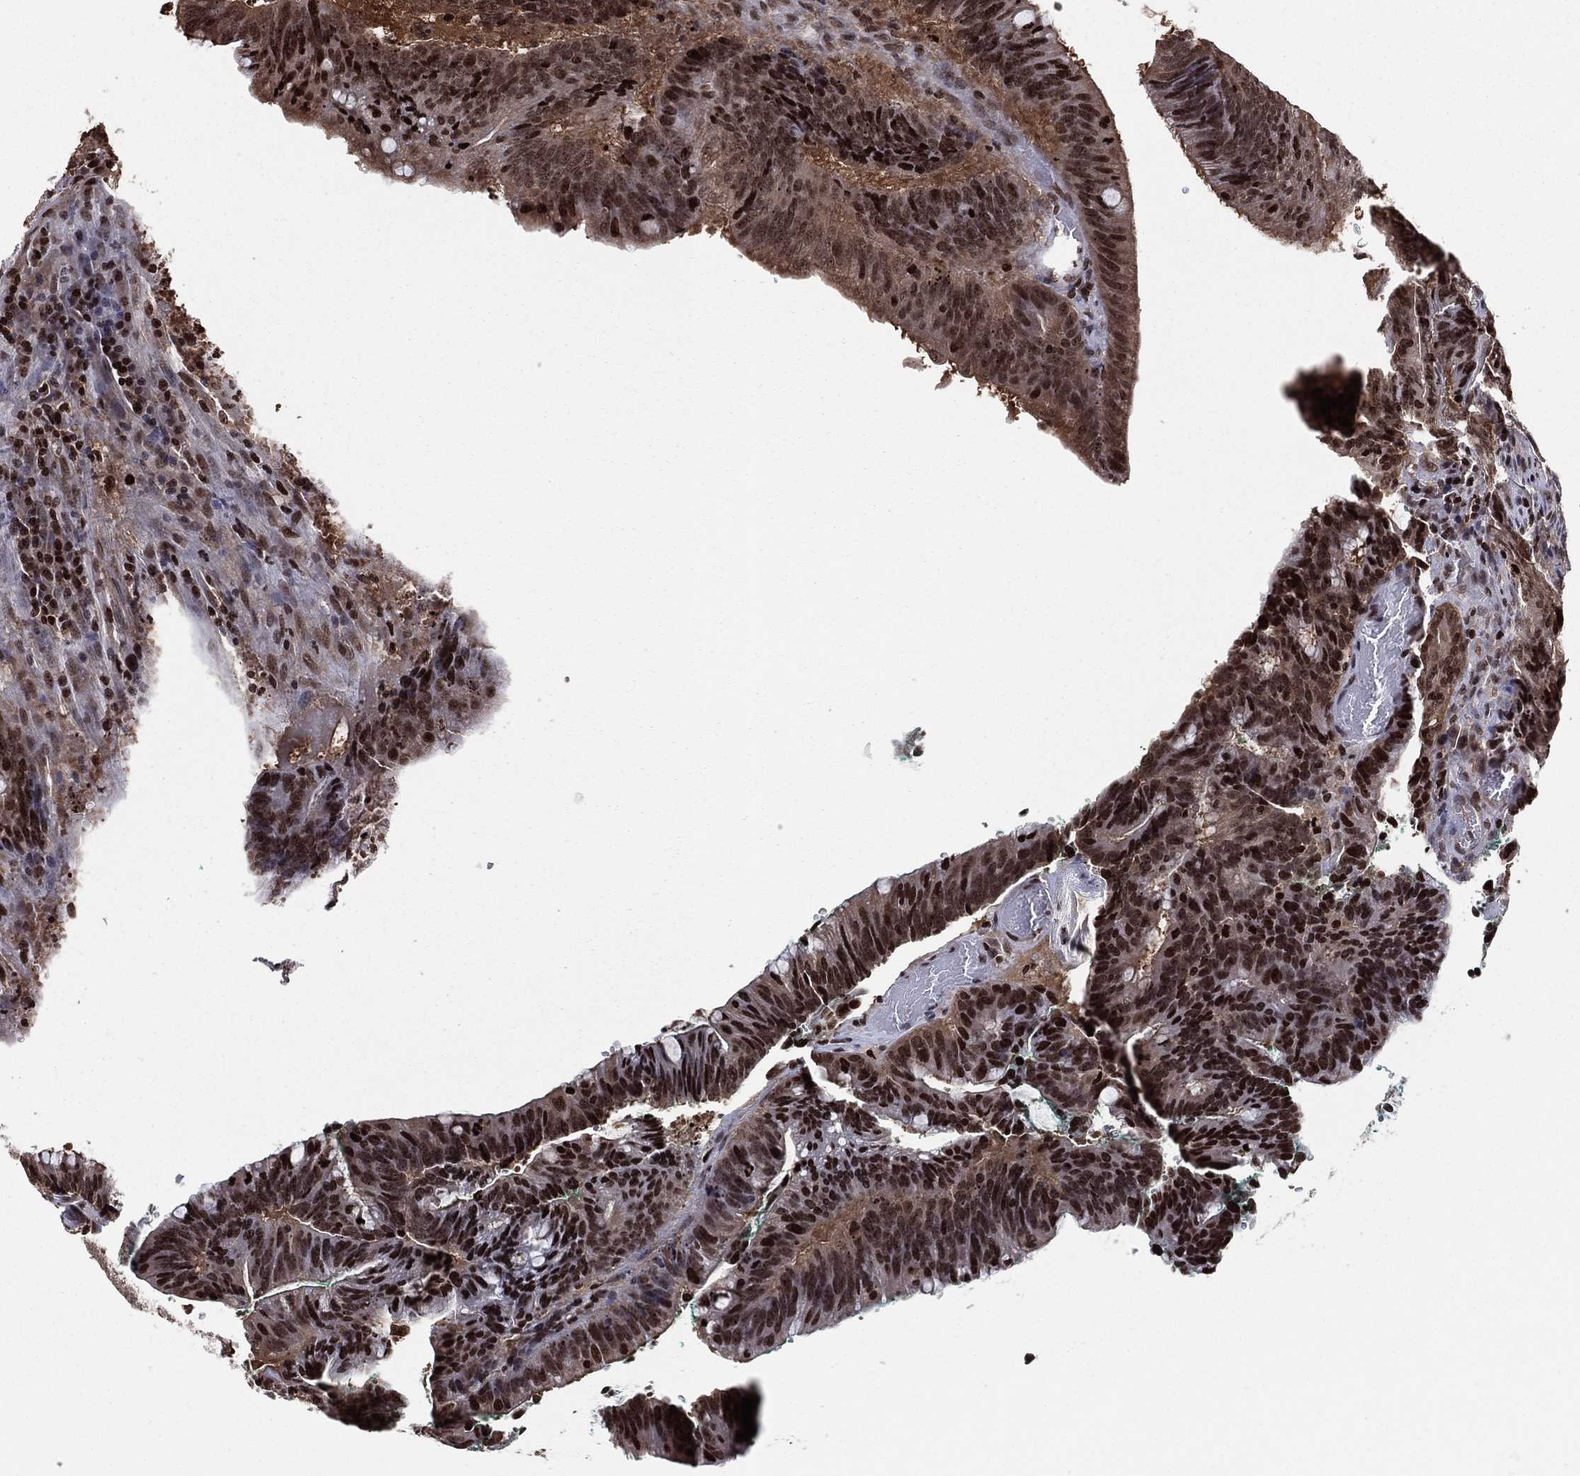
{"staining": {"intensity": "strong", "quantity": ">75%", "location": "cytoplasmic/membranous,nuclear"}, "tissue": "colorectal cancer", "cell_type": "Tumor cells", "image_type": "cancer", "snomed": [{"axis": "morphology", "description": "Adenocarcinoma, NOS"}, {"axis": "topography", "description": "Colon"}], "caption": "Tumor cells display high levels of strong cytoplasmic/membranous and nuclear staining in approximately >75% of cells in human adenocarcinoma (colorectal). The staining was performed using DAB (3,3'-diaminobenzidine), with brown indicating positive protein expression. Nuclei are stained blue with hematoxylin.", "gene": "PSMA1", "patient": {"sex": "female", "age": 87}}